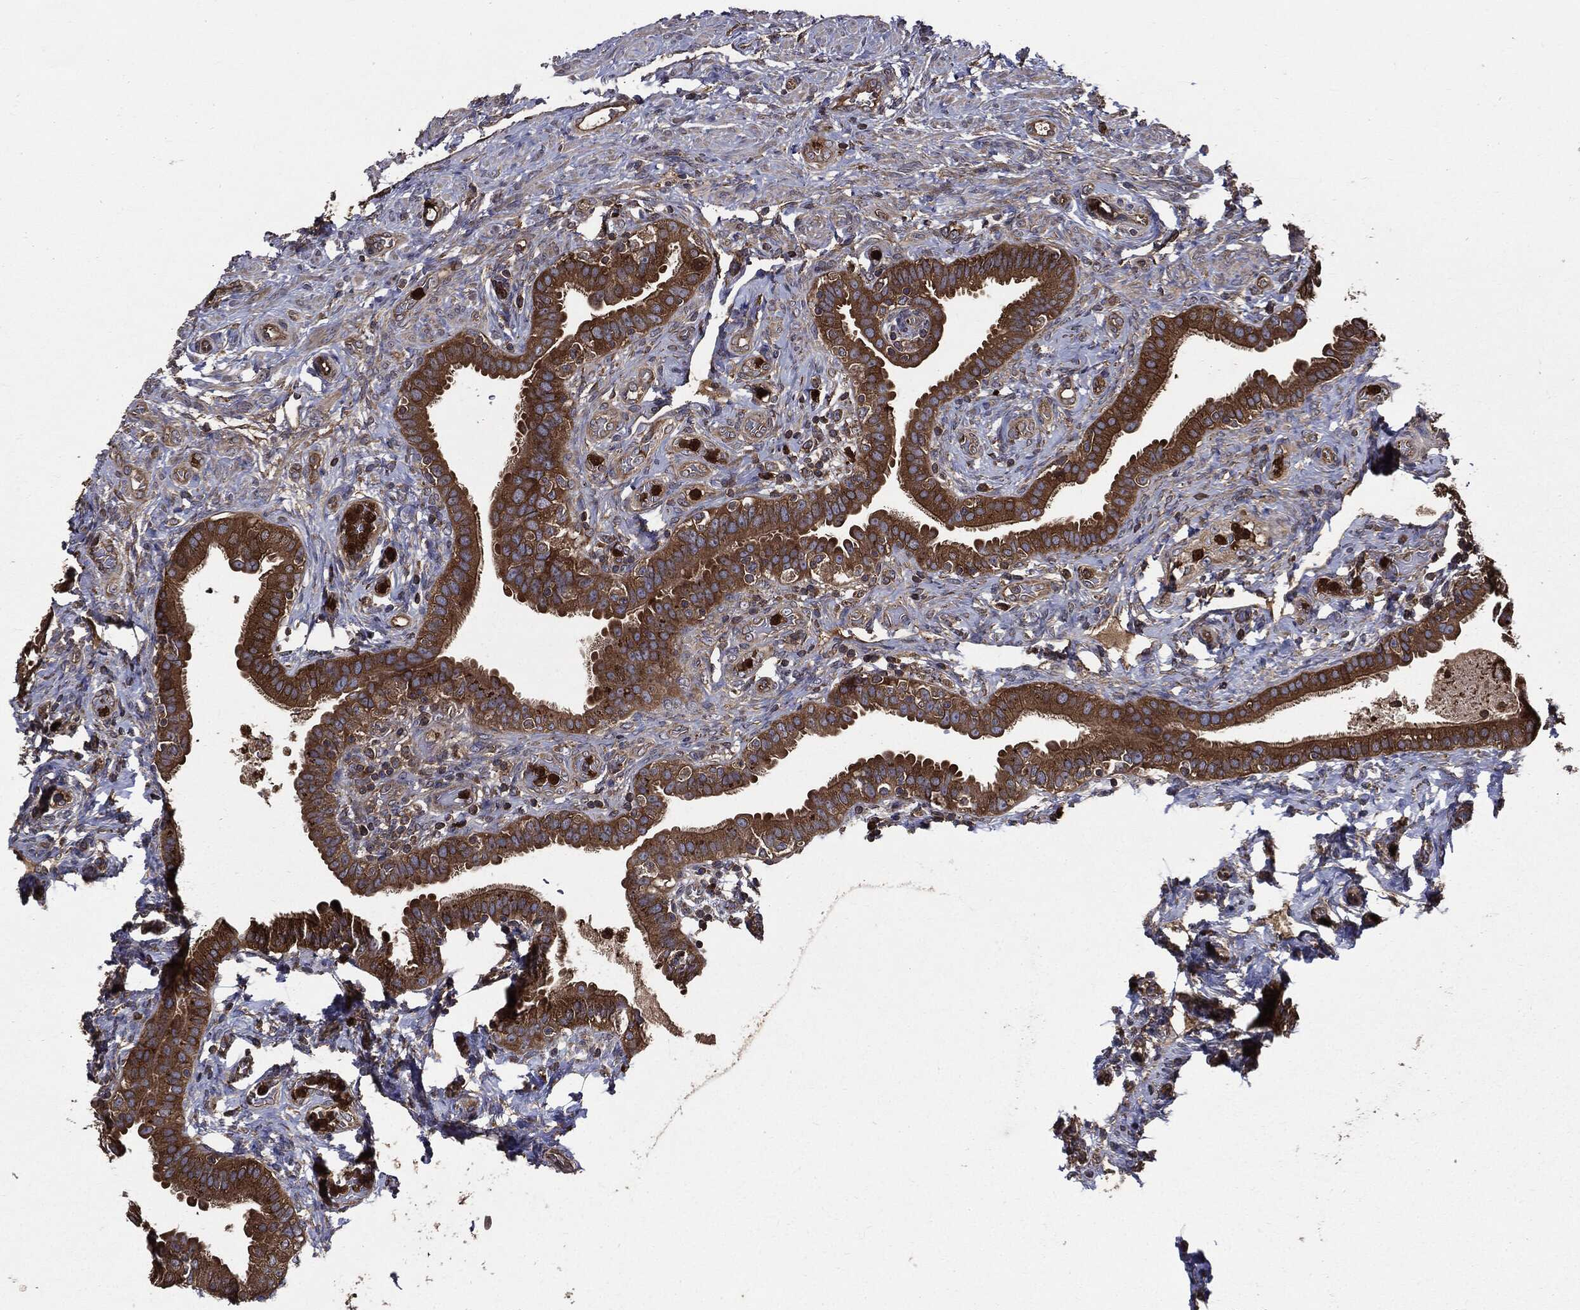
{"staining": {"intensity": "strong", "quantity": "25%-75%", "location": "cytoplasmic/membranous"}, "tissue": "fallopian tube", "cell_type": "Glandular cells", "image_type": "normal", "snomed": [{"axis": "morphology", "description": "Normal tissue, NOS"}, {"axis": "topography", "description": "Fallopian tube"}], "caption": "Immunohistochemistry (IHC) of normal human fallopian tube demonstrates high levels of strong cytoplasmic/membranous staining in approximately 25%-75% of glandular cells.", "gene": "PDCD6IP", "patient": {"sex": "female", "age": 41}}